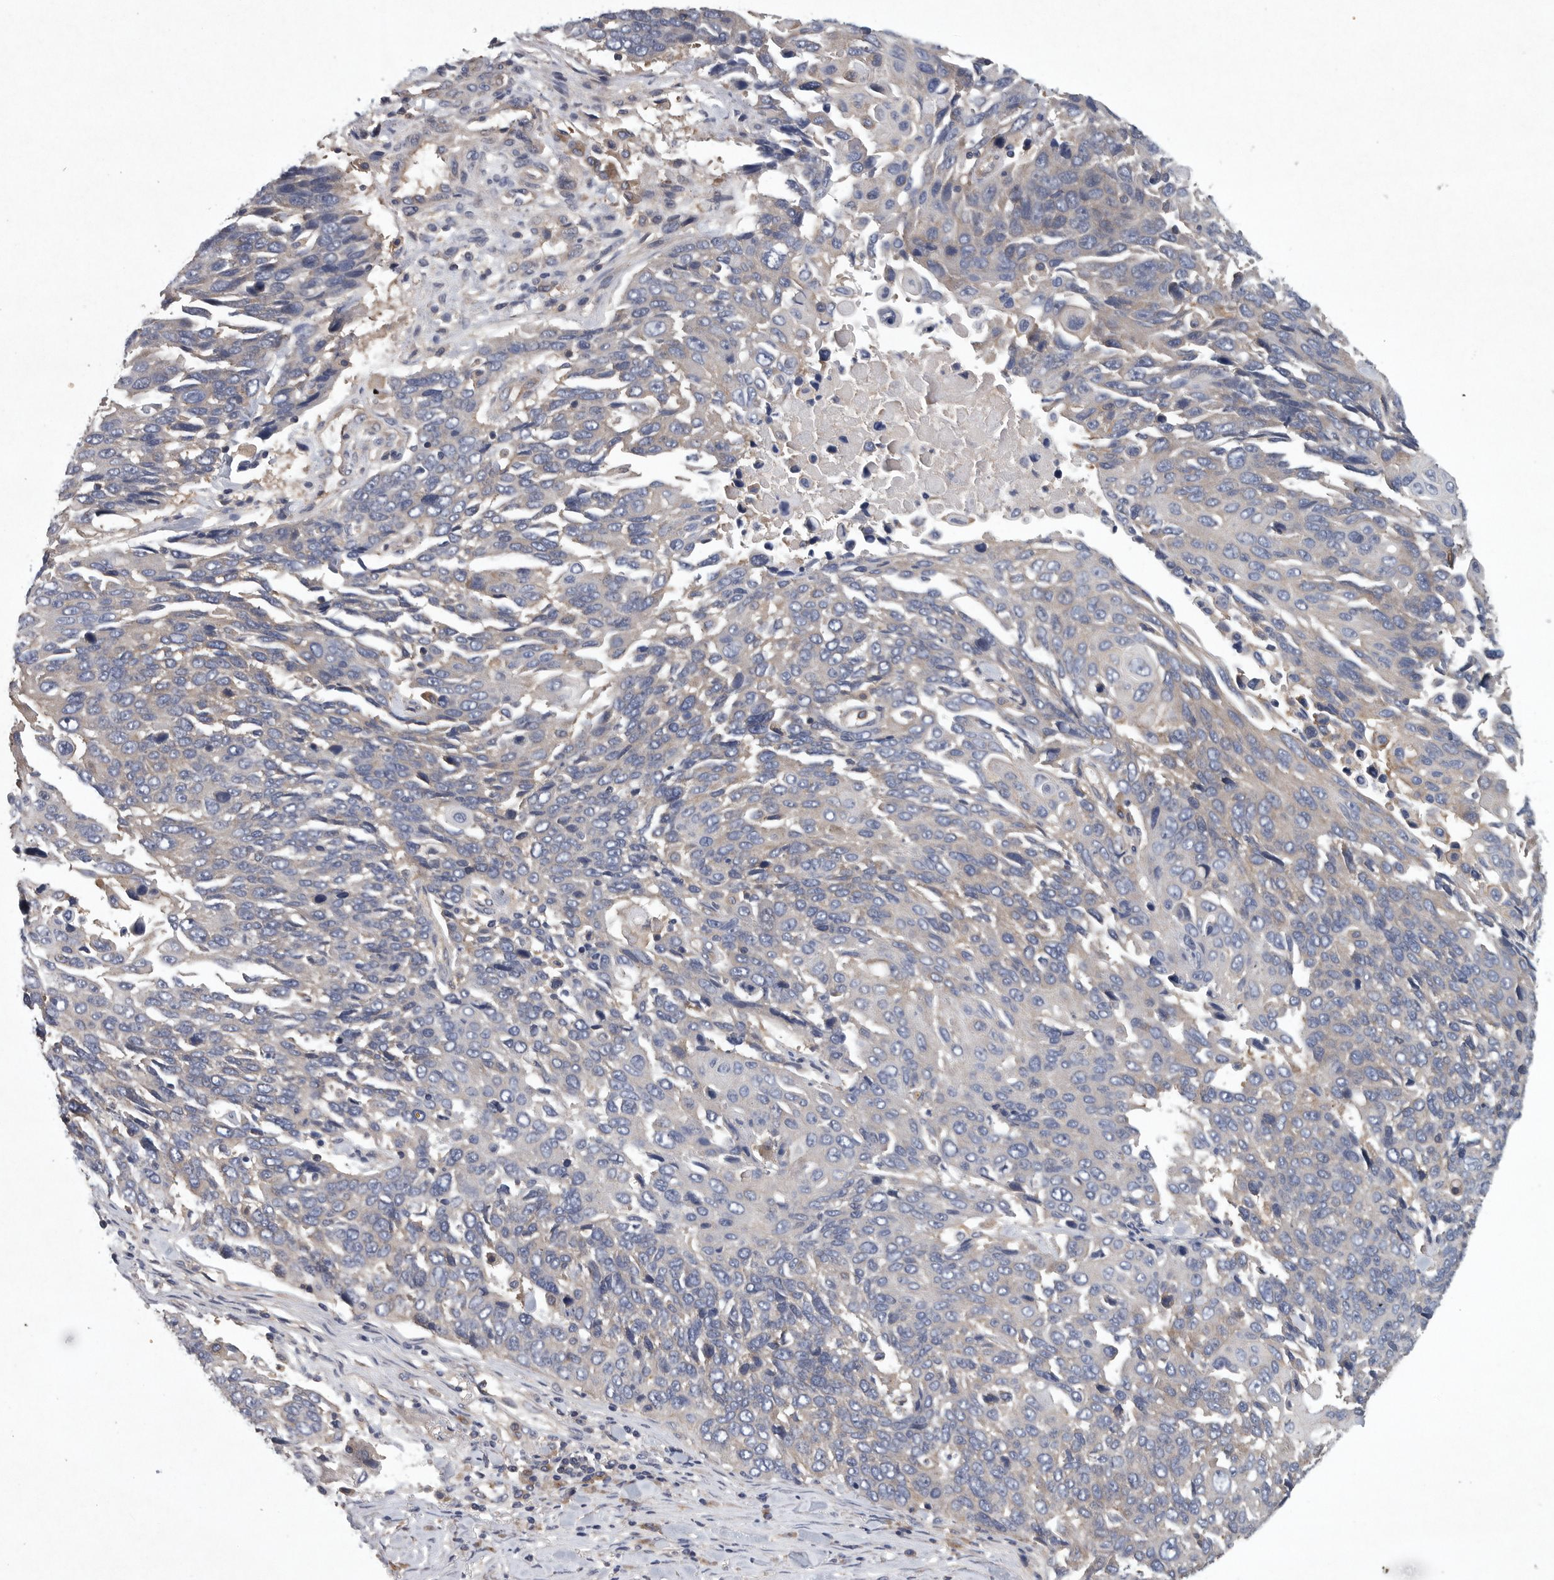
{"staining": {"intensity": "negative", "quantity": "none", "location": "none"}, "tissue": "lung cancer", "cell_type": "Tumor cells", "image_type": "cancer", "snomed": [{"axis": "morphology", "description": "Squamous cell carcinoma, NOS"}, {"axis": "topography", "description": "Lung"}], "caption": "Immunohistochemistry micrograph of lung squamous cell carcinoma stained for a protein (brown), which displays no expression in tumor cells.", "gene": "OXR1", "patient": {"sex": "male", "age": 66}}